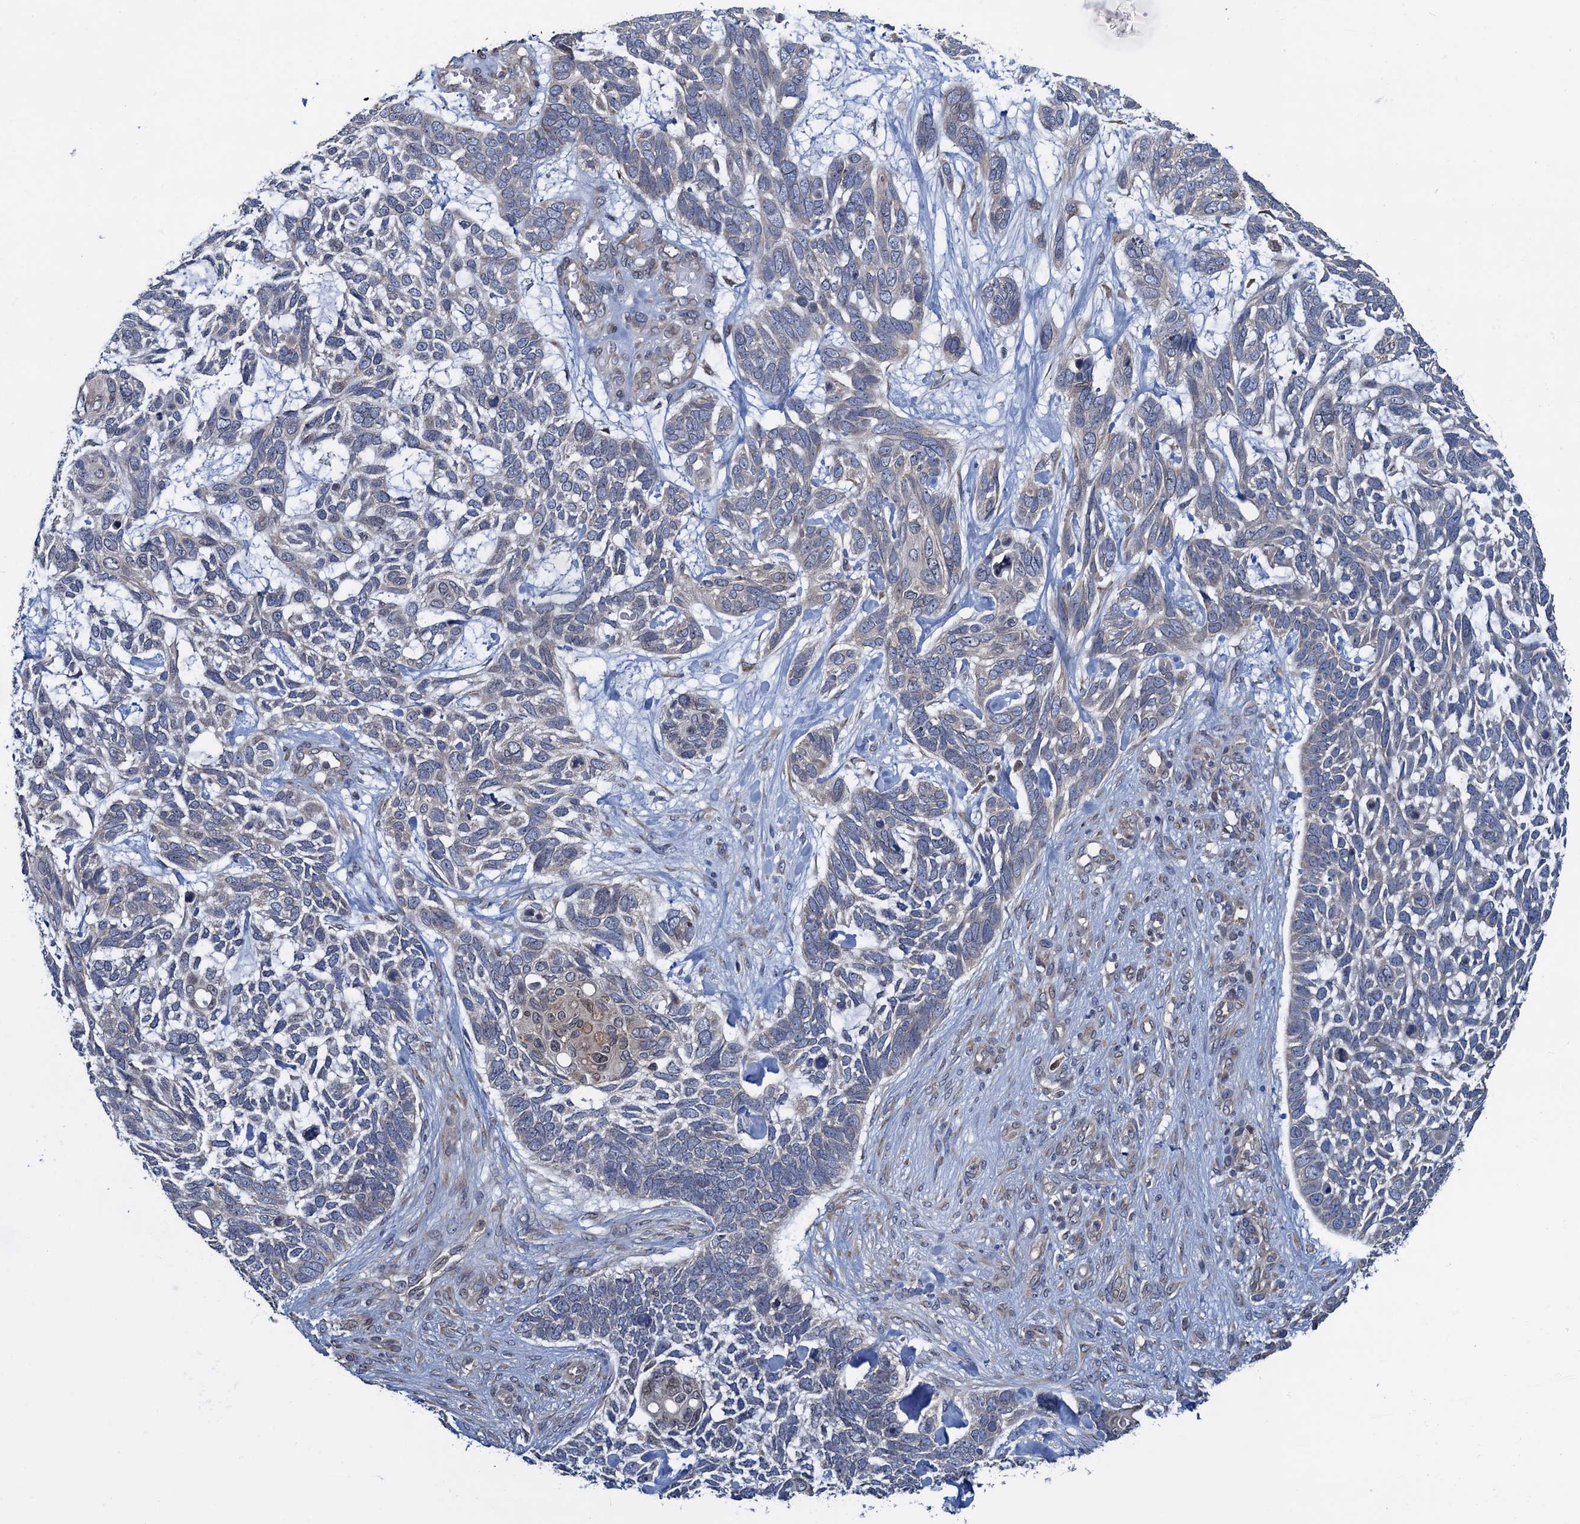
{"staining": {"intensity": "negative", "quantity": "none", "location": "none"}, "tissue": "skin cancer", "cell_type": "Tumor cells", "image_type": "cancer", "snomed": [{"axis": "morphology", "description": "Basal cell carcinoma"}, {"axis": "topography", "description": "Skin"}], "caption": "Immunohistochemistry image of human skin cancer stained for a protein (brown), which demonstrates no expression in tumor cells.", "gene": "RNF125", "patient": {"sex": "male", "age": 88}}